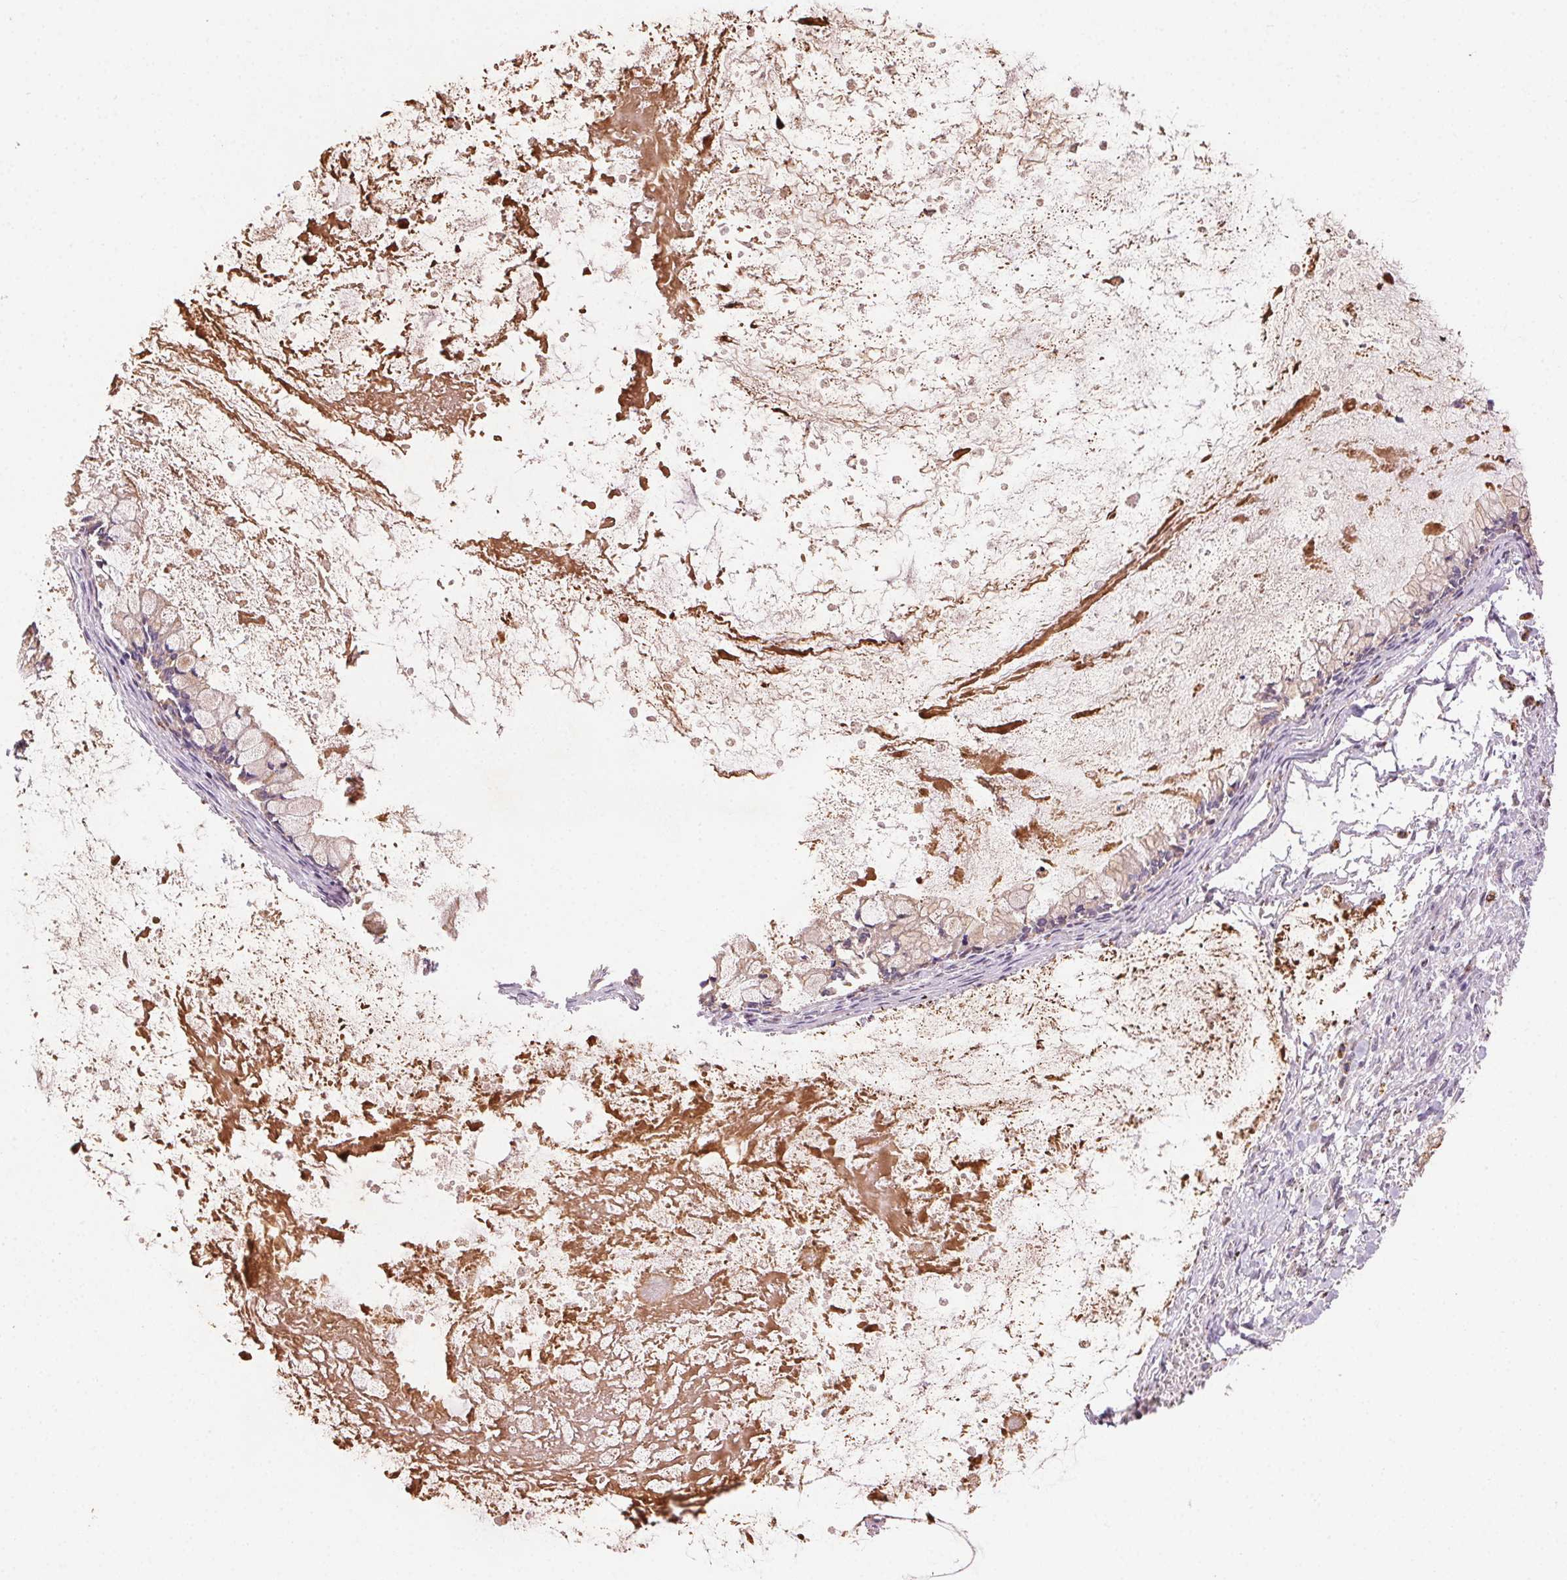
{"staining": {"intensity": "weak", "quantity": "25%-75%", "location": "cytoplasmic/membranous"}, "tissue": "ovarian cancer", "cell_type": "Tumor cells", "image_type": "cancer", "snomed": [{"axis": "morphology", "description": "Cystadenocarcinoma, mucinous, NOS"}, {"axis": "topography", "description": "Ovary"}], "caption": "Mucinous cystadenocarcinoma (ovarian) stained for a protein shows weak cytoplasmic/membranous positivity in tumor cells. (DAB IHC with brightfield microscopy, high magnification).", "gene": "FNBP1L", "patient": {"sex": "female", "age": 67}}